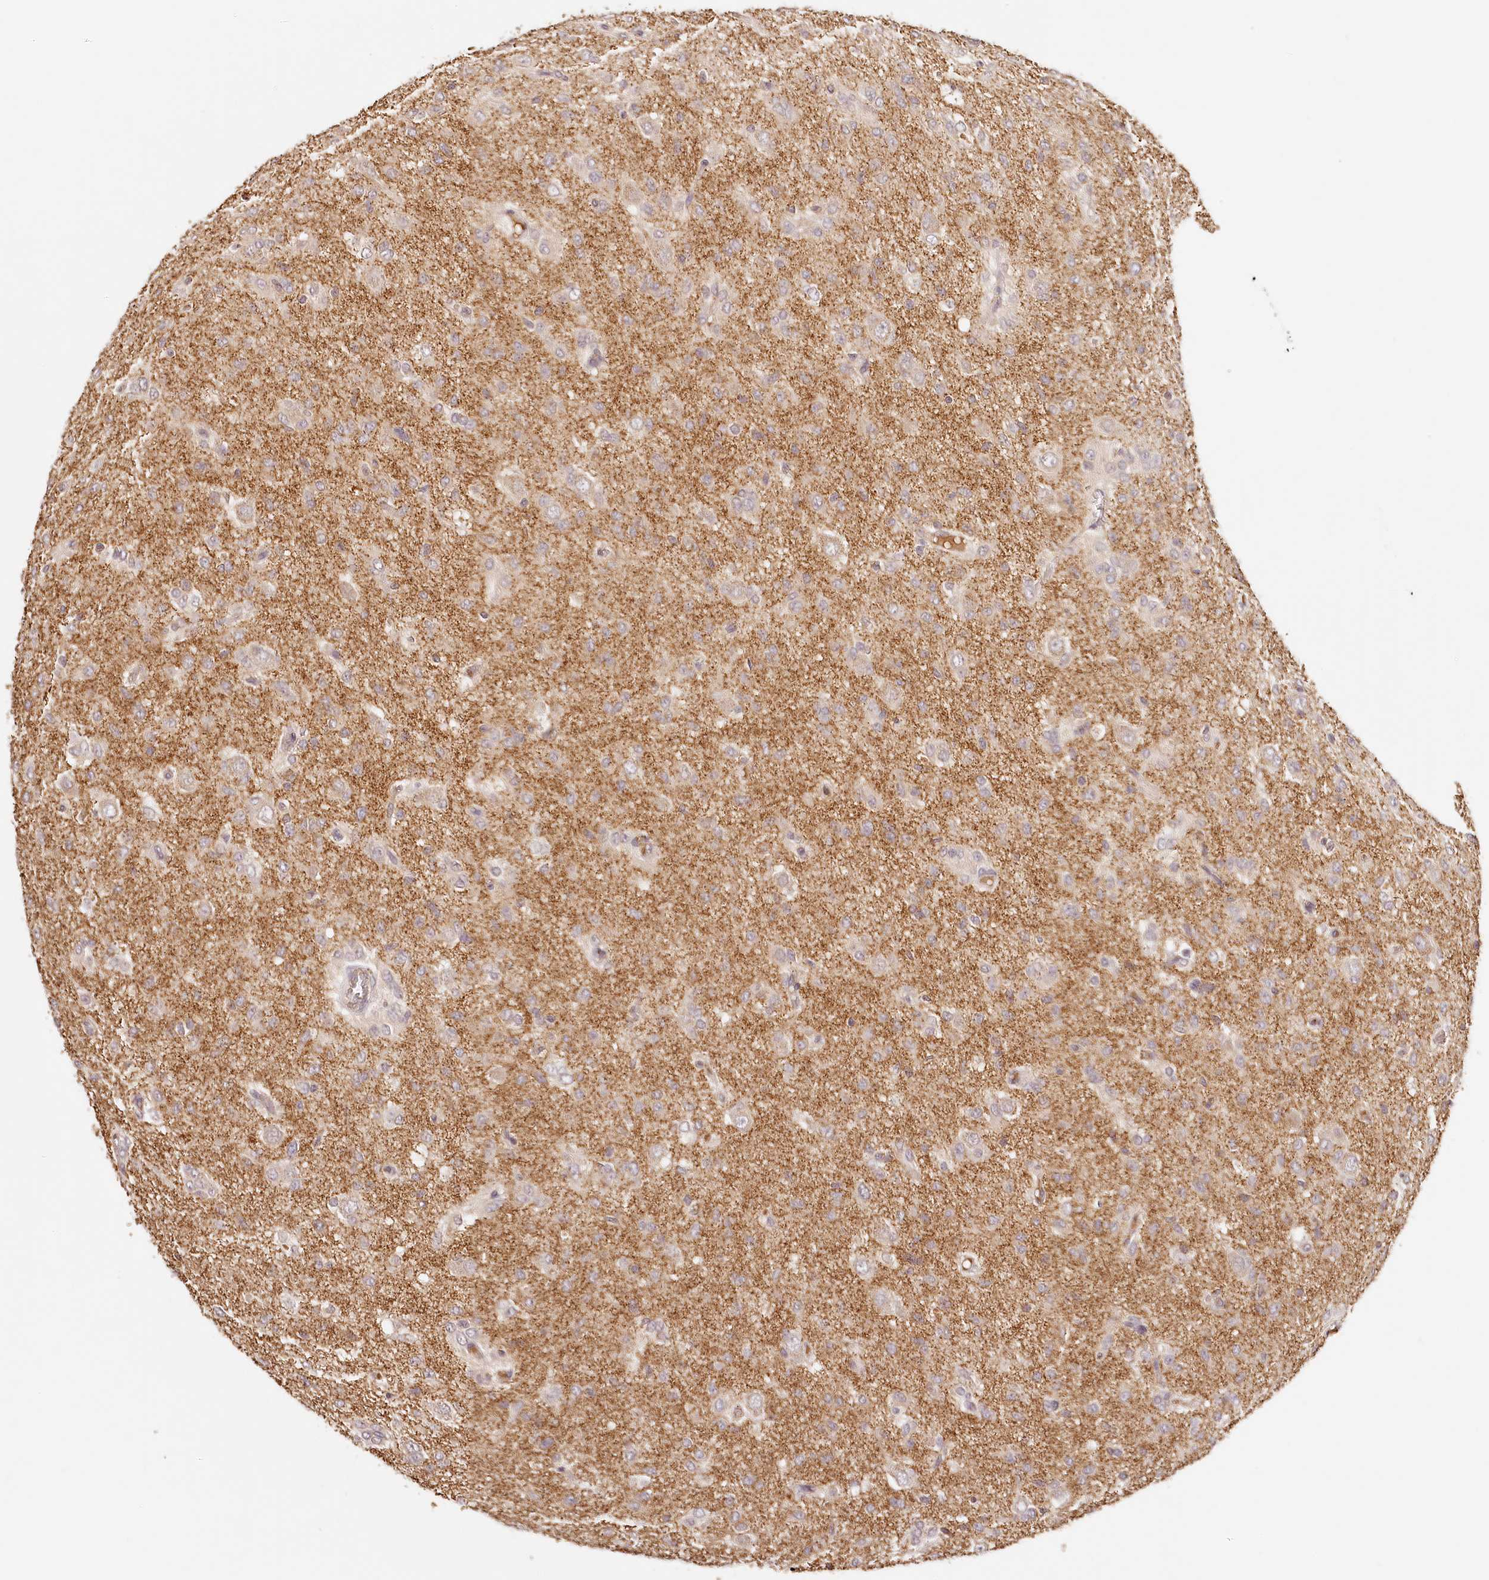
{"staining": {"intensity": "negative", "quantity": "none", "location": "none"}, "tissue": "glioma", "cell_type": "Tumor cells", "image_type": "cancer", "snomed": [{"axis": "morphology", "description": "Glioma, malignant, High grade"}, {"axis": "topography", "description": "Brain"}], "caption": "Immunohistochemical staining of glioma demonstrates no significant staining in tumor cells.", "gene": "SYNGR1", "patient": {"sex": "female", "age": 59}}